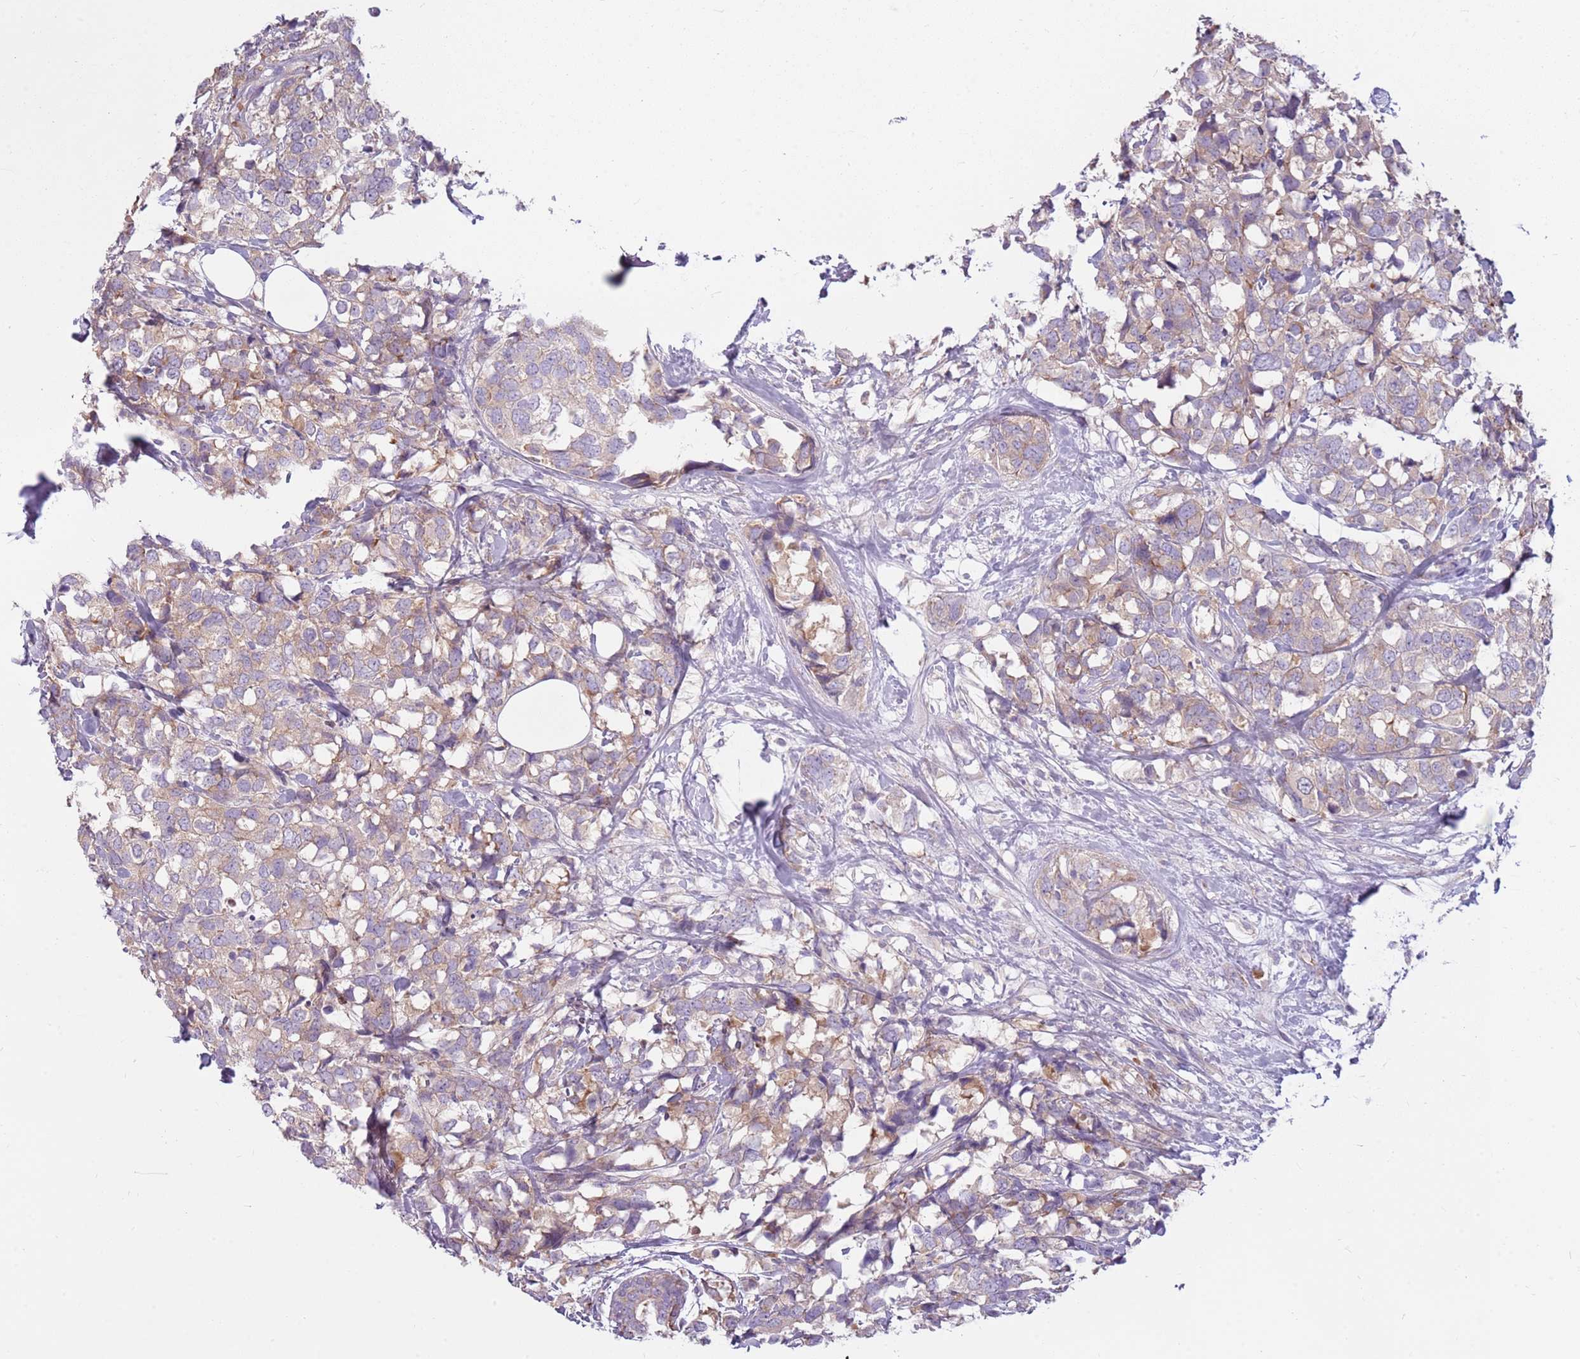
{"staining": {"intensity": "weak", "quantity": "25%-75%", "location": "cytoplasmic/membranous"}, "tissue": "breast cancer", "cell_type": "Tumor cells", "image_type": "cancer", "snomed": [{"axis": "morphology", "description": "Lobular carcinoma"}, {"axis": "topography", "description": "Breast"}], "caption": "An image of breast cancer stained for a protein shows weak cytoplasmic/membranous brown staining in tumor cells.", "gene": "HSPA14", "patient": {"sex": "female", "age": 59}}